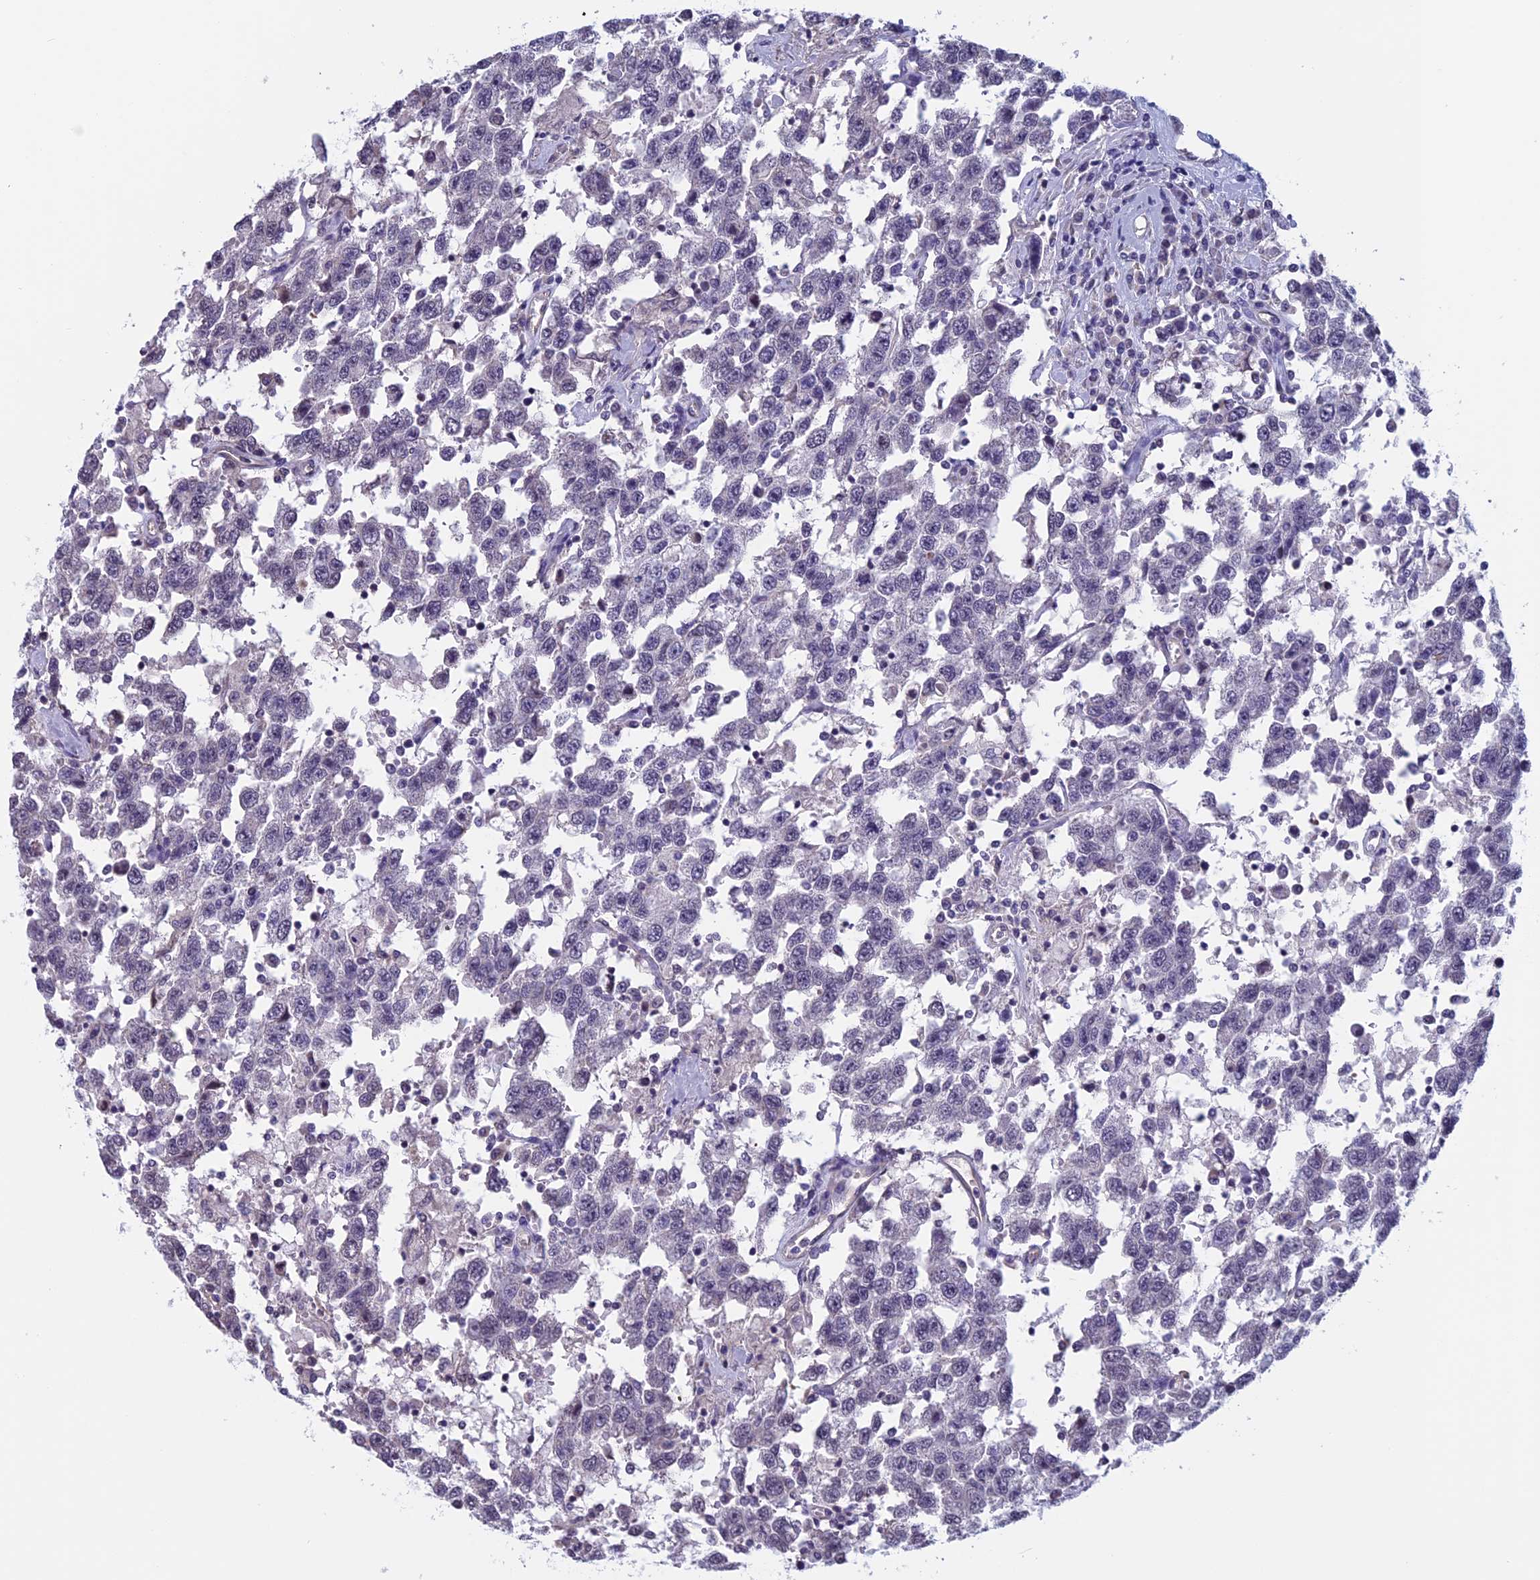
{"staining": {"intensity": "negative", "quantity": "none", "location": "none"}, "tissue": "testis cancer", "cell_type": "Tumor cells", "image_type": "cancer", "snomed": [{"axis": "morphology", "description": "Seminoma, NOS"}, {"axis": "topography", "description": "Testis"}], "caption": "Immunohistochemical staining of human testis cancer (seminoma) demonstrates no significant expression in tumor cells.", "gene": "SLC1A6", "patient": {"sex": "male", "age": 41}}